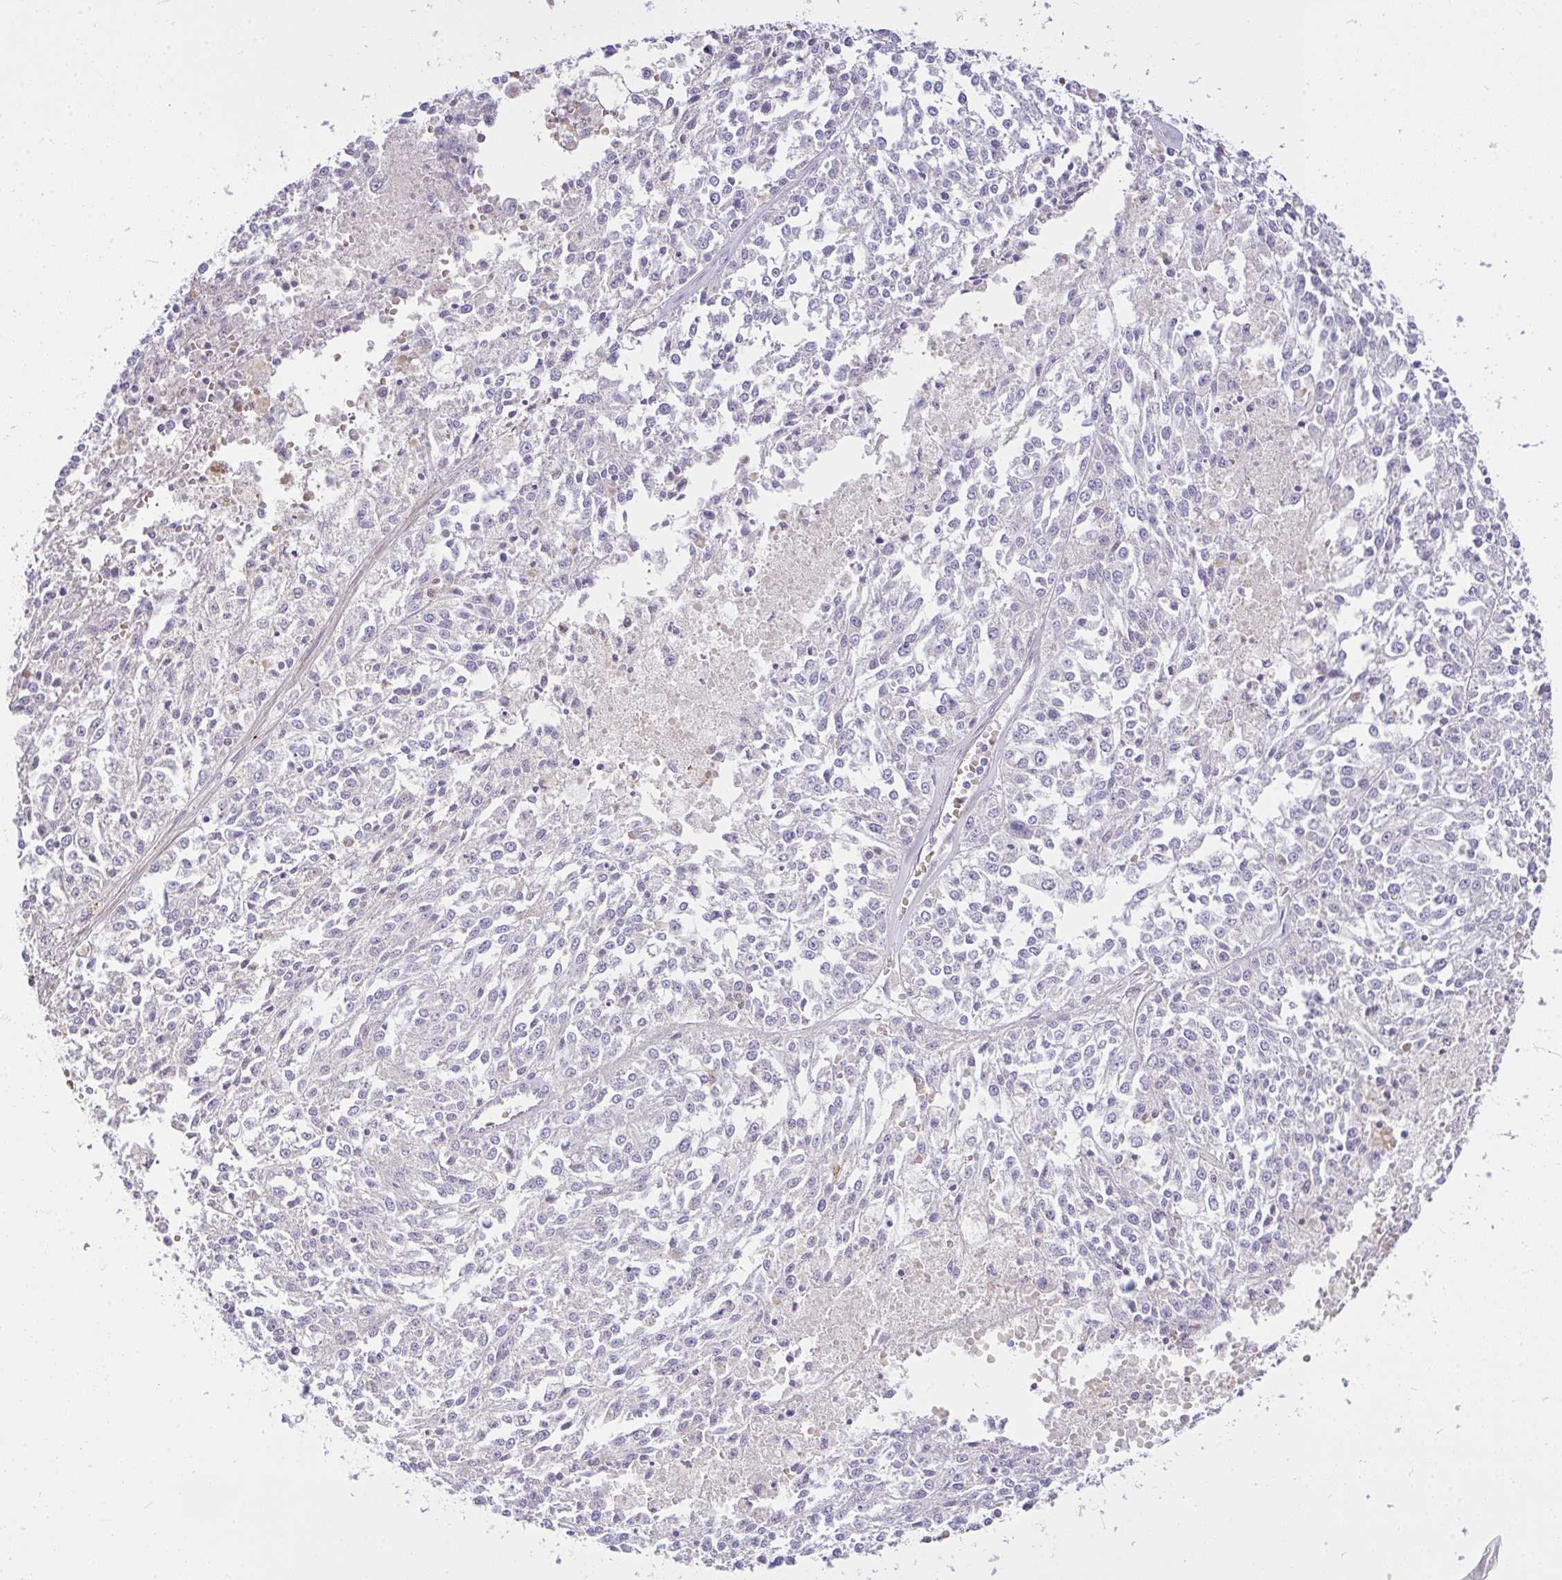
{"staining": {"intensity": "negative", "quantity": "none", "location": "none"}, "tissue": "melanoma", "cell_type": "Tumor cells", "image_type": "cancer", "snomed": [{"axis": "morphology", "description": "Malignant melanoma, NOS"}, {"axis": "topography", "description": "Skin"}], "caption": "An image of melanoma stained for a protein displays no brown staining in tumor cells.", "gene": "MOCS1", "patient": {"sex": "female", "age": 64}}